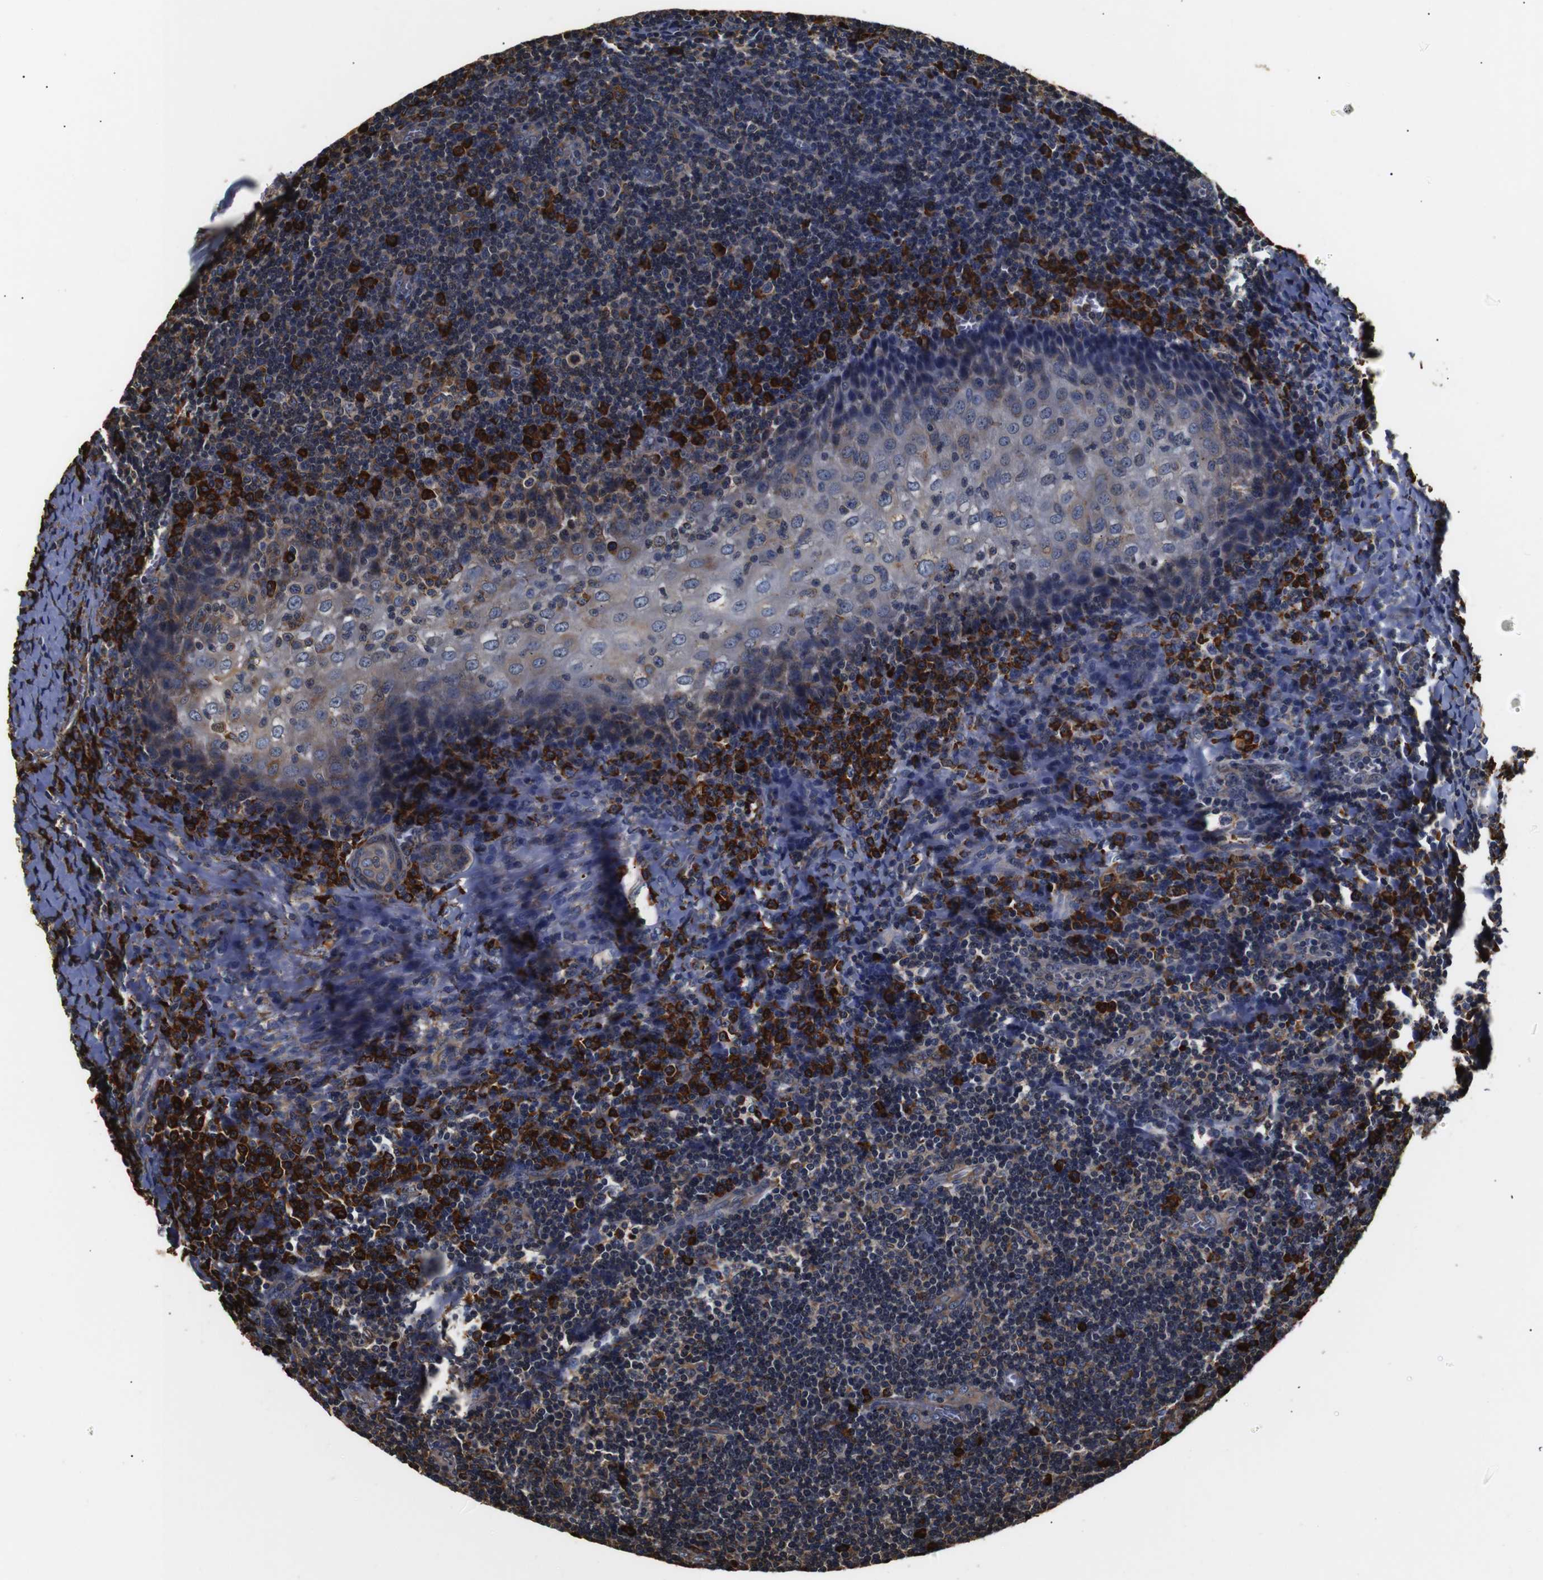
{"staining": {"intensity": "strong", "quantity": "<25%", "location": "cytoplasmic/membranous"}, "tissue": "tonsil", "cell_type": "Germinal center cells", "image_type": "normal", "snomed": [{"axis": "morphology", "description": "Normal tissue, NOS"}, {"axis": "topography", "description": "Tonsil"}], "caption": "A histopathology image of human tonsil stained for a protein shows strong cytoplasmic/membranous brown staining in germinal center cells.", "gene": "HHIP", "patient": {"sex": "male", "age": 37}}